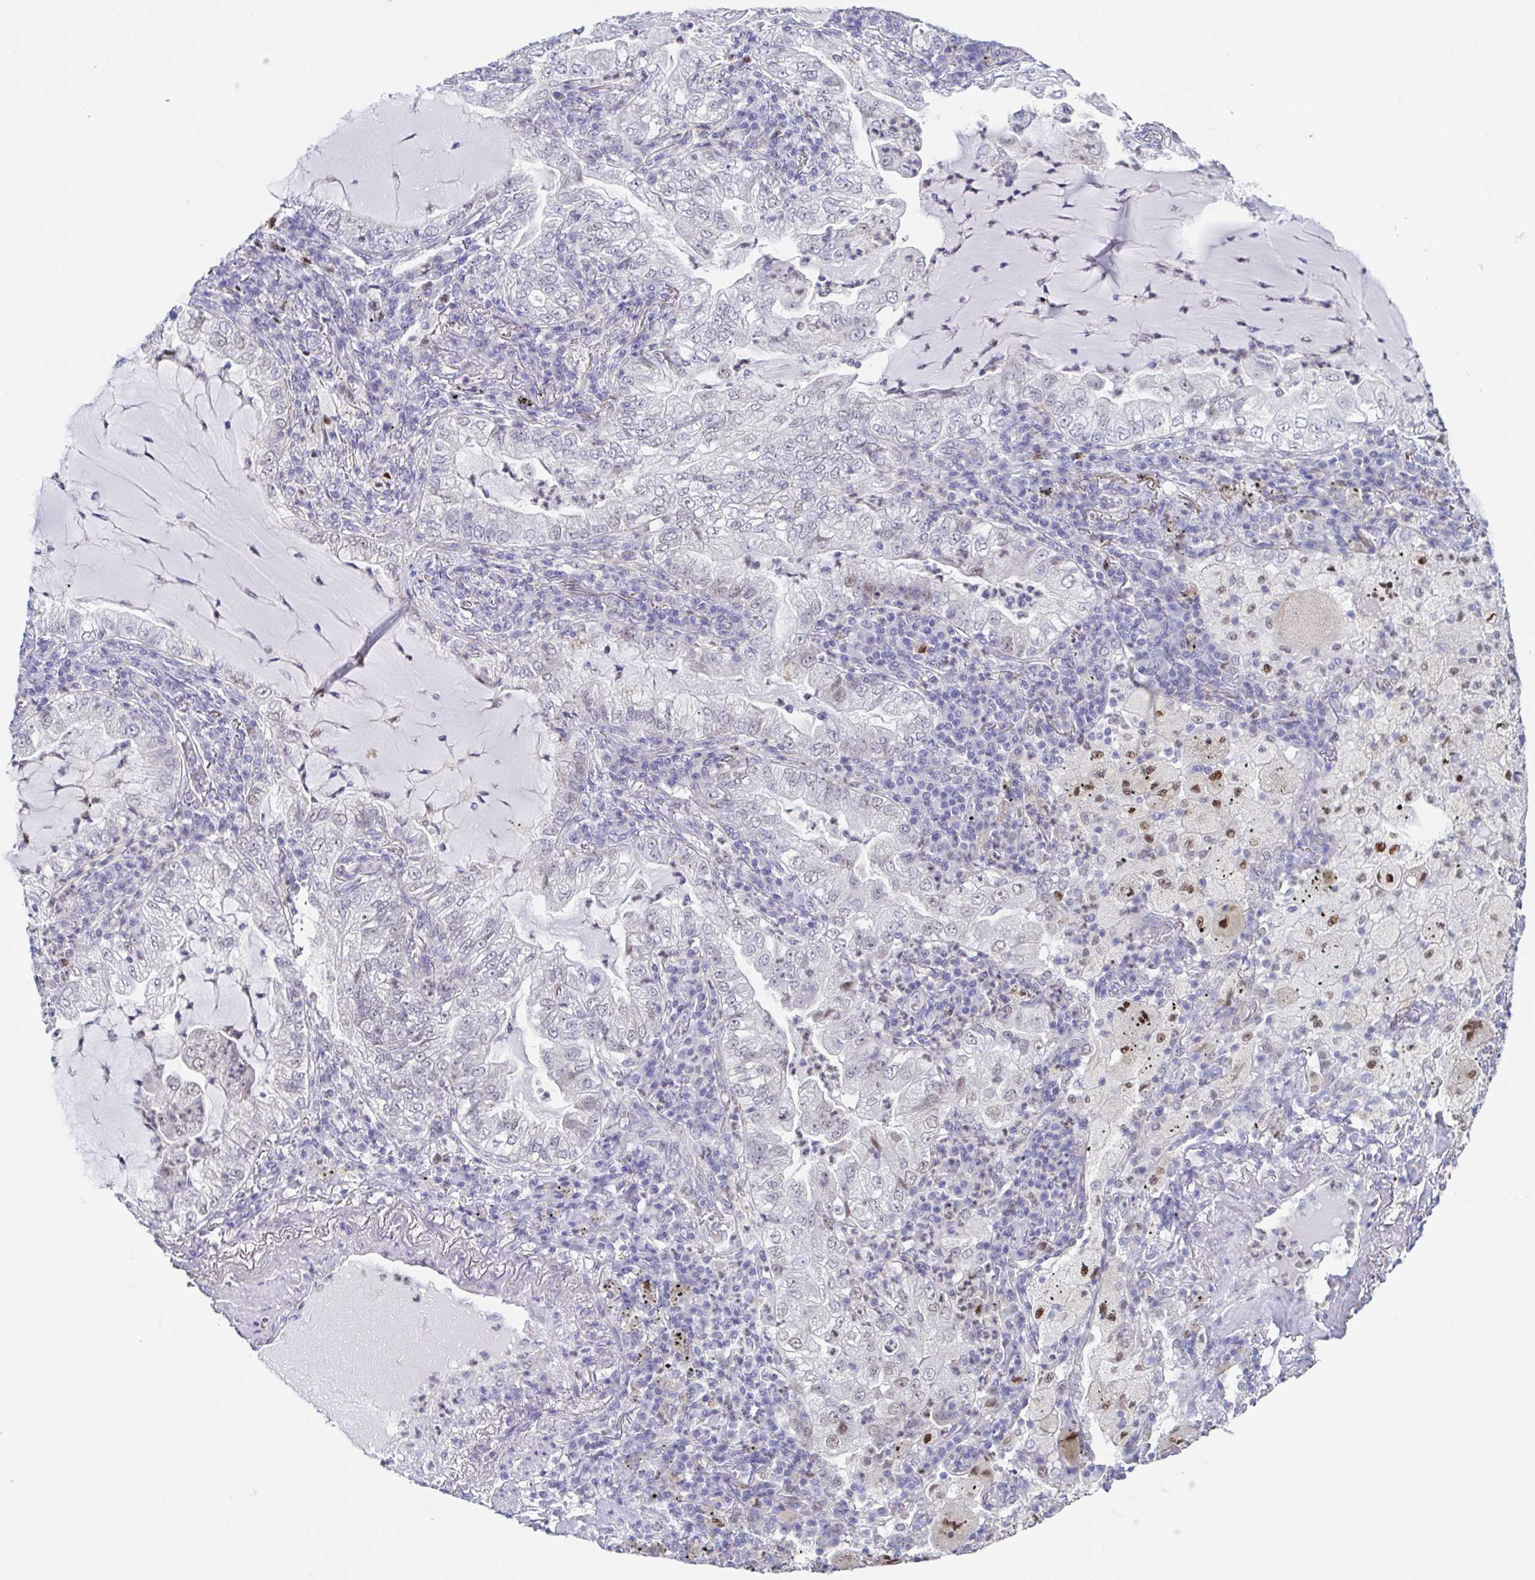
{"staining": {"intensity": "negative", "quantity": "none", "location": "none"}, "tissue": "lung cancer", "cell_type": "Tumor cells", "image_type": "cancer", "snomed": [{"axis": "morphology", "description": "Adenocarcinoma, NOS"}, {"axis": "topography", "description": "Lung"}], "caption": "This histopathology image is of lung adenocarcinoma stained with immunohistochemistry (IHC) to label a protein in brown with the nuclei are counter-stained blue. There is no staining in tumor cells.", "gene": "PBOV1", "patient": {"sex": "female", "age": 73}}